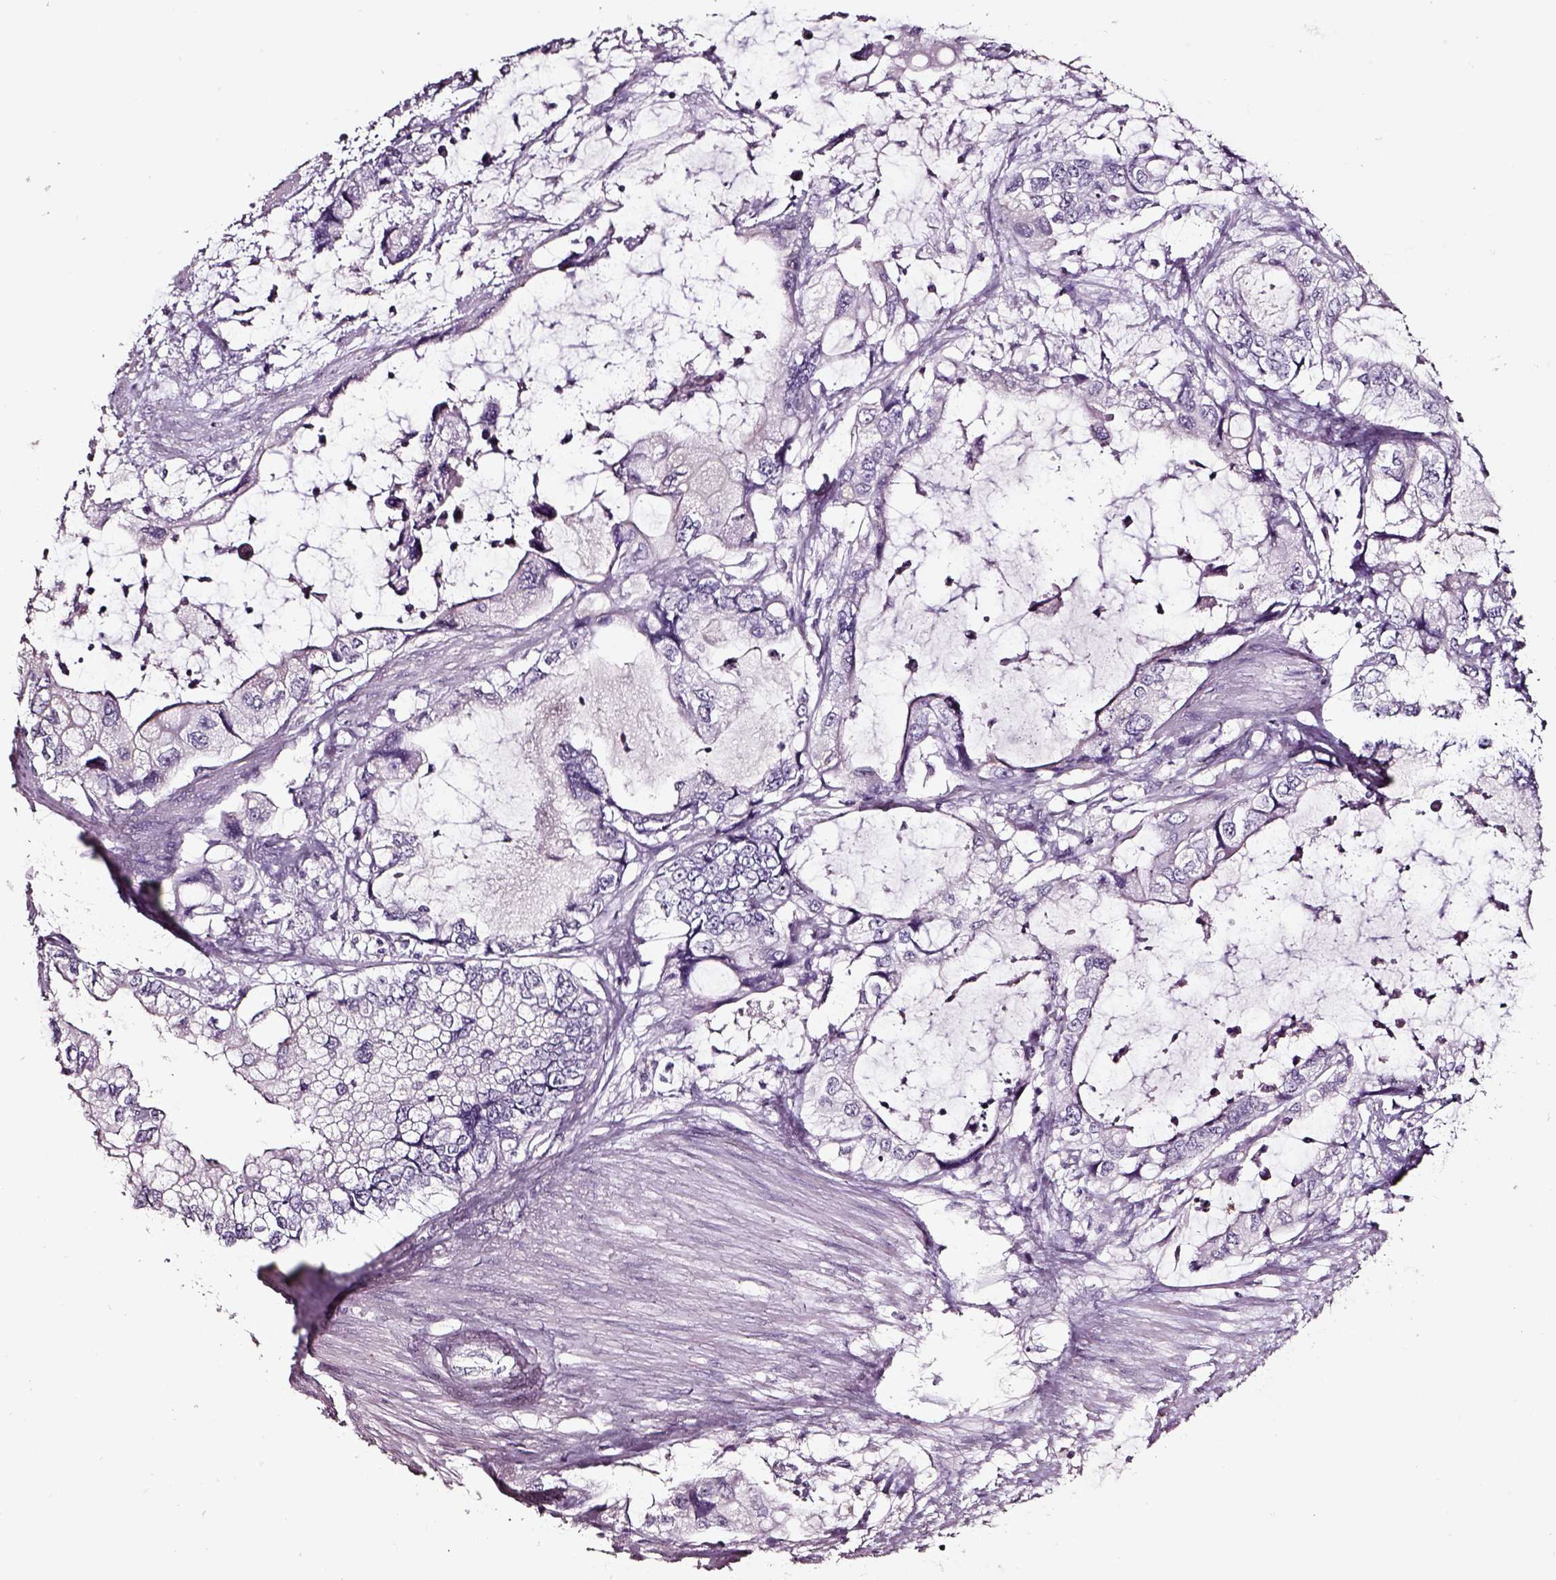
{"staining": {"intensity": "negative", "quantity": "none", "location": "none"}, "tissue": "stomach cancer", "cell_type": "Tumor cells", "image_type": "cancer", "snomed": [{"axis": "morphology", "description": "Adenocarcinoma, NOS"}, {"axis": "topography", "description": "Pancreas"}, {"axis": "topography", "description": "Stomach, upper"}, {"axis": "topography", "description": "Stomach"}], "caption": "This is an immunohistochemistry micrograph of stomach cancer (adenocarcinoma). There is no expression in tumor cells.", "gene": "SMIM17", "patient": {"sex": "male", "age": 77}}